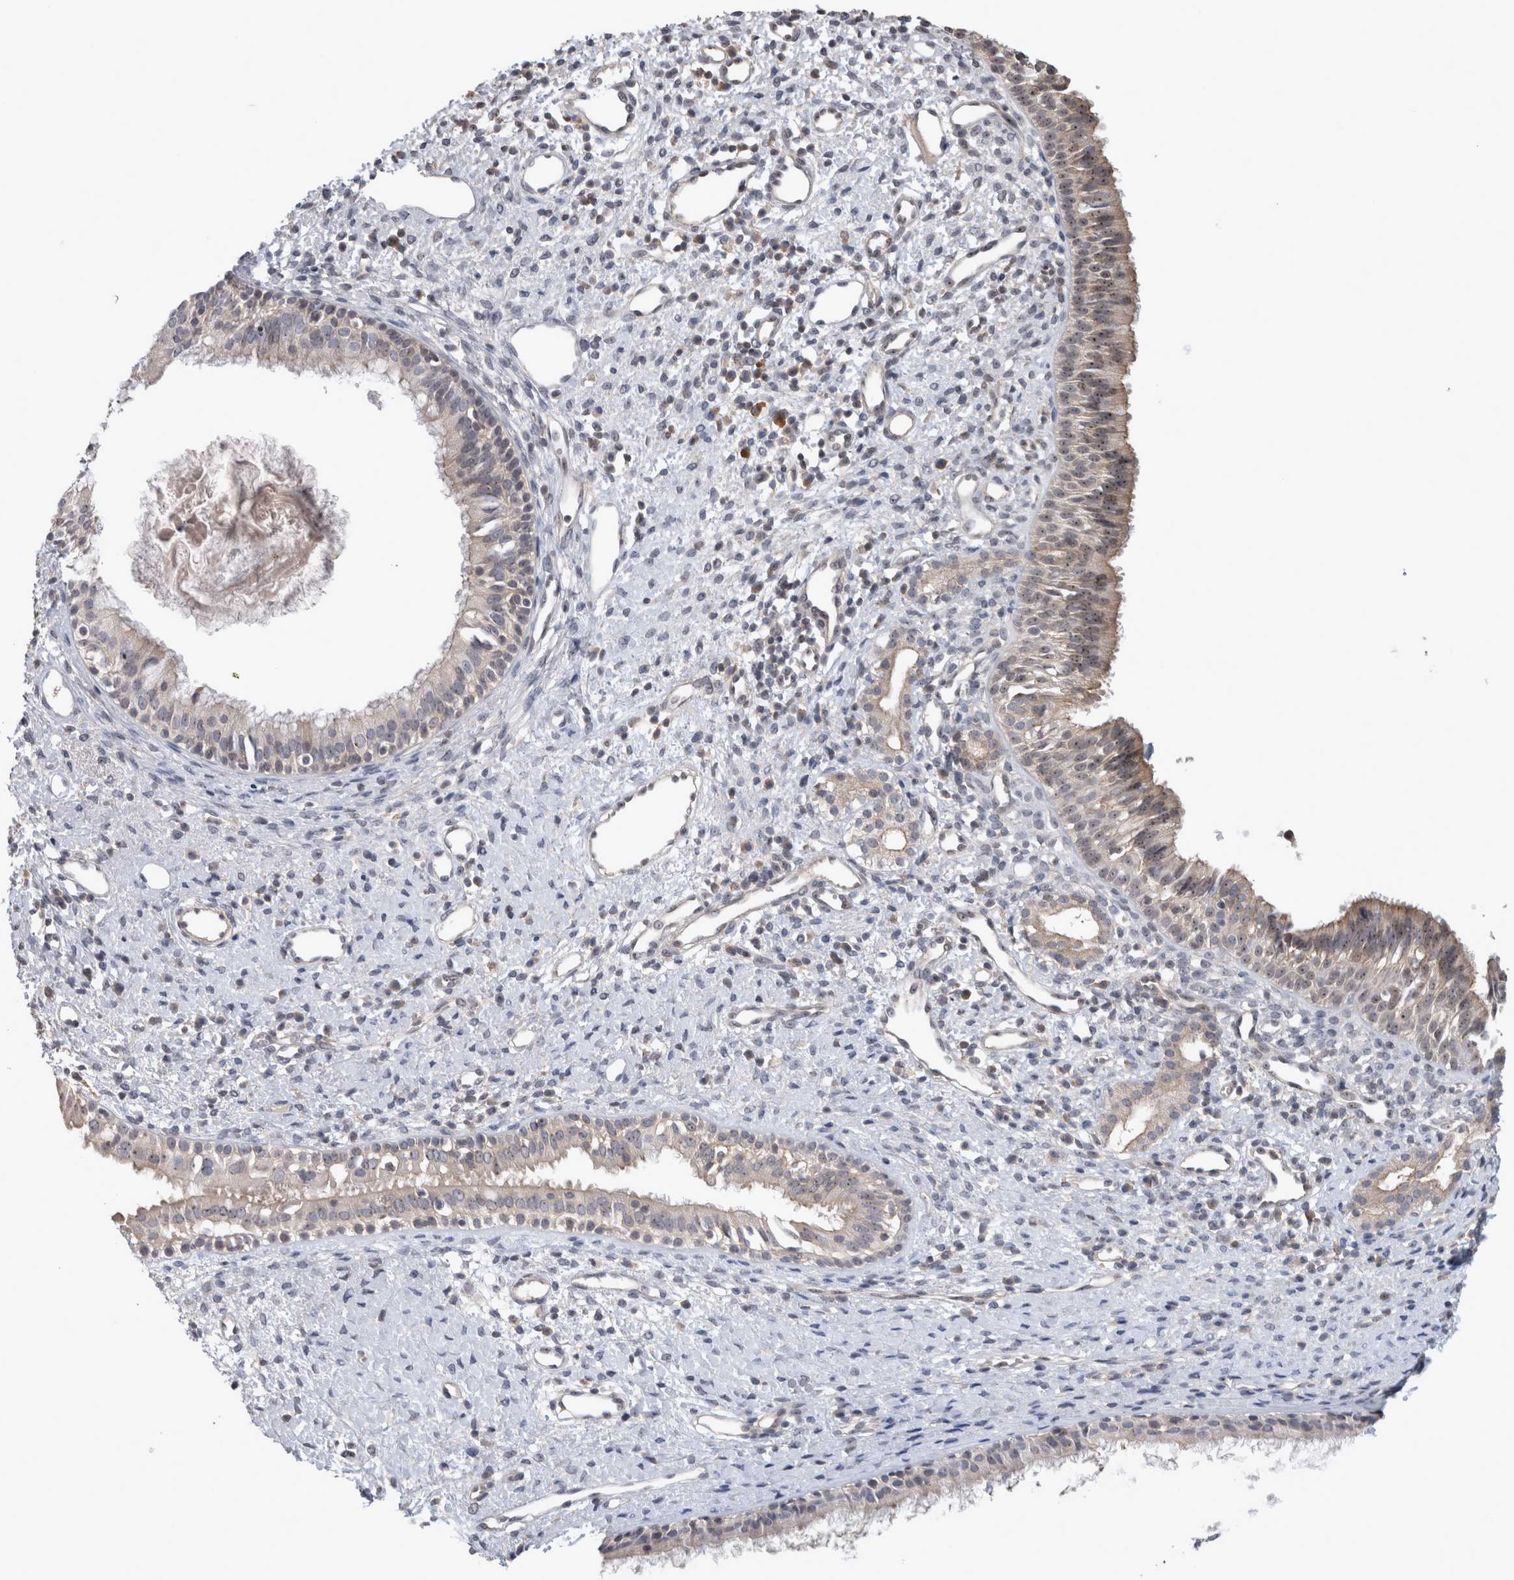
{"staining": {"intensity": "moderate", "quantity": "25%-75%", "location": "nuclear"}, "tissue": "nasopharynx", "cell_type": "Respiratory epithelial cells", "image_type": "normal", "snomed": [{"axis": "morphology", "description": "Normal tissue, NOS"}, {"axis": "topography", "description": "Nasopharynx"}], "caption": "The immunohistochemical stain shows moderate nuclear positivity in respiratory epithelial cells of unremarkable nasopharynx. (IHC, brightfield microscopy, high magnification).", "gene": "RBM28", "patient": {"sex": "male", "age": 22}}